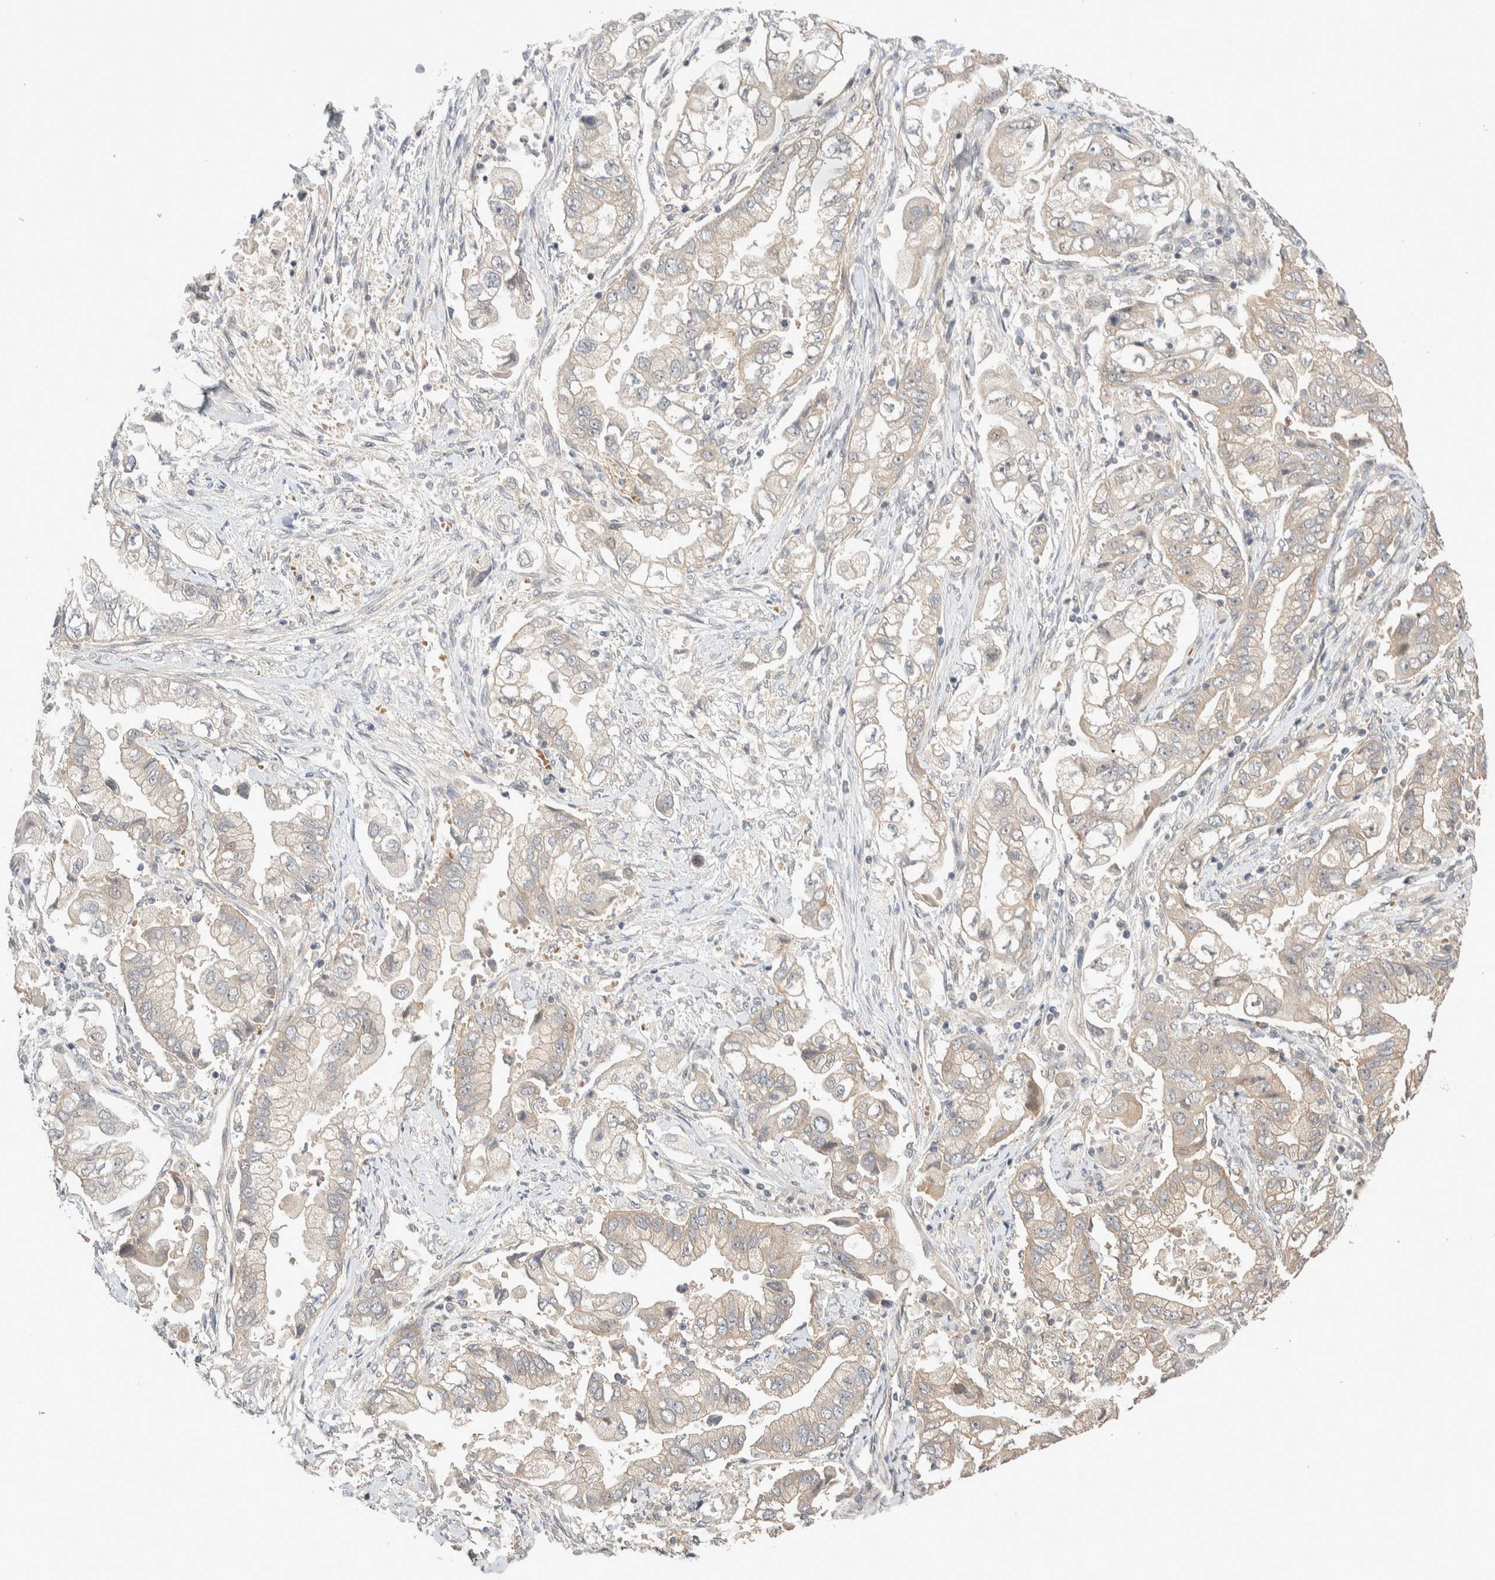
{"staining": {"intensity": "negative", "quantity": "none", "location": "none"}, "tissue": "stomach cancer", "cell_type": "Tumor cells", "image_type": "cancer", "snomed": [{"axis": "morphology", "description": "Normal tissue, NOS"}, {"axis": "morphology", "description": "Adenocarcinoma, NOS"}, {"axis": "topography", "description": "Stomach"}], "caption": "Adenocarcinoma (stomach) stained for a protein using immunohistochemistry shows no positivity tumor cells.", "gene": "CASK", "patient": {"sex": "male", "age": 62}}